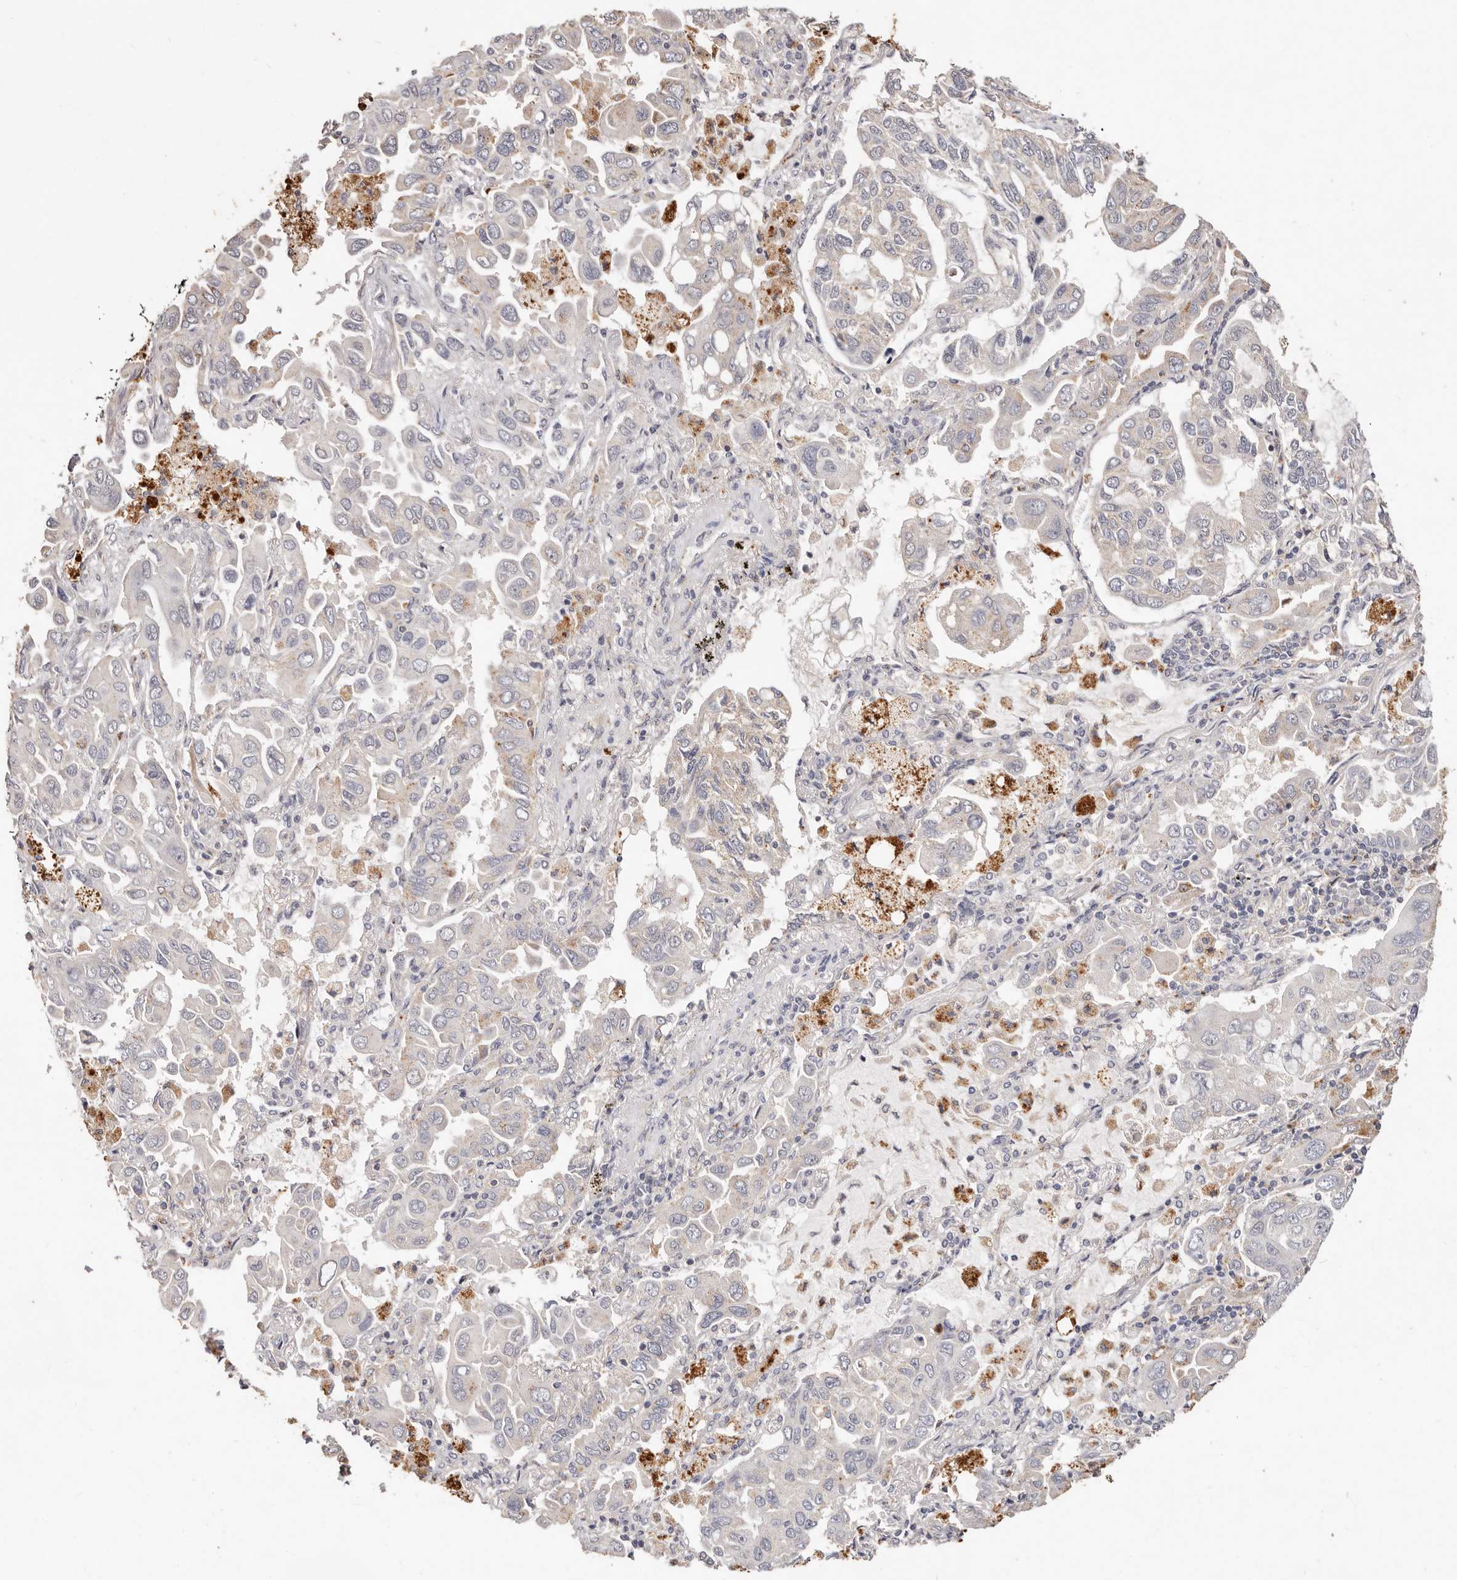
{"staining": {"intensity": "negative", "quantity": "none", "location": "none"}, "tissue": "lung cancer", "cell_type": "Tumor cells", "image_type": "cancer", "snomed": [{"axis": "morphology", "description": "Adenocarcinoma, NOS"}, {"axis": "topography", "description": "Lung"}], "caption": "Tumor cells are negative for brown protein staining in lung cancer (adenocarcinoma).", "gene": "THBS3", "patient": {"sex": "male", "age": 64}}